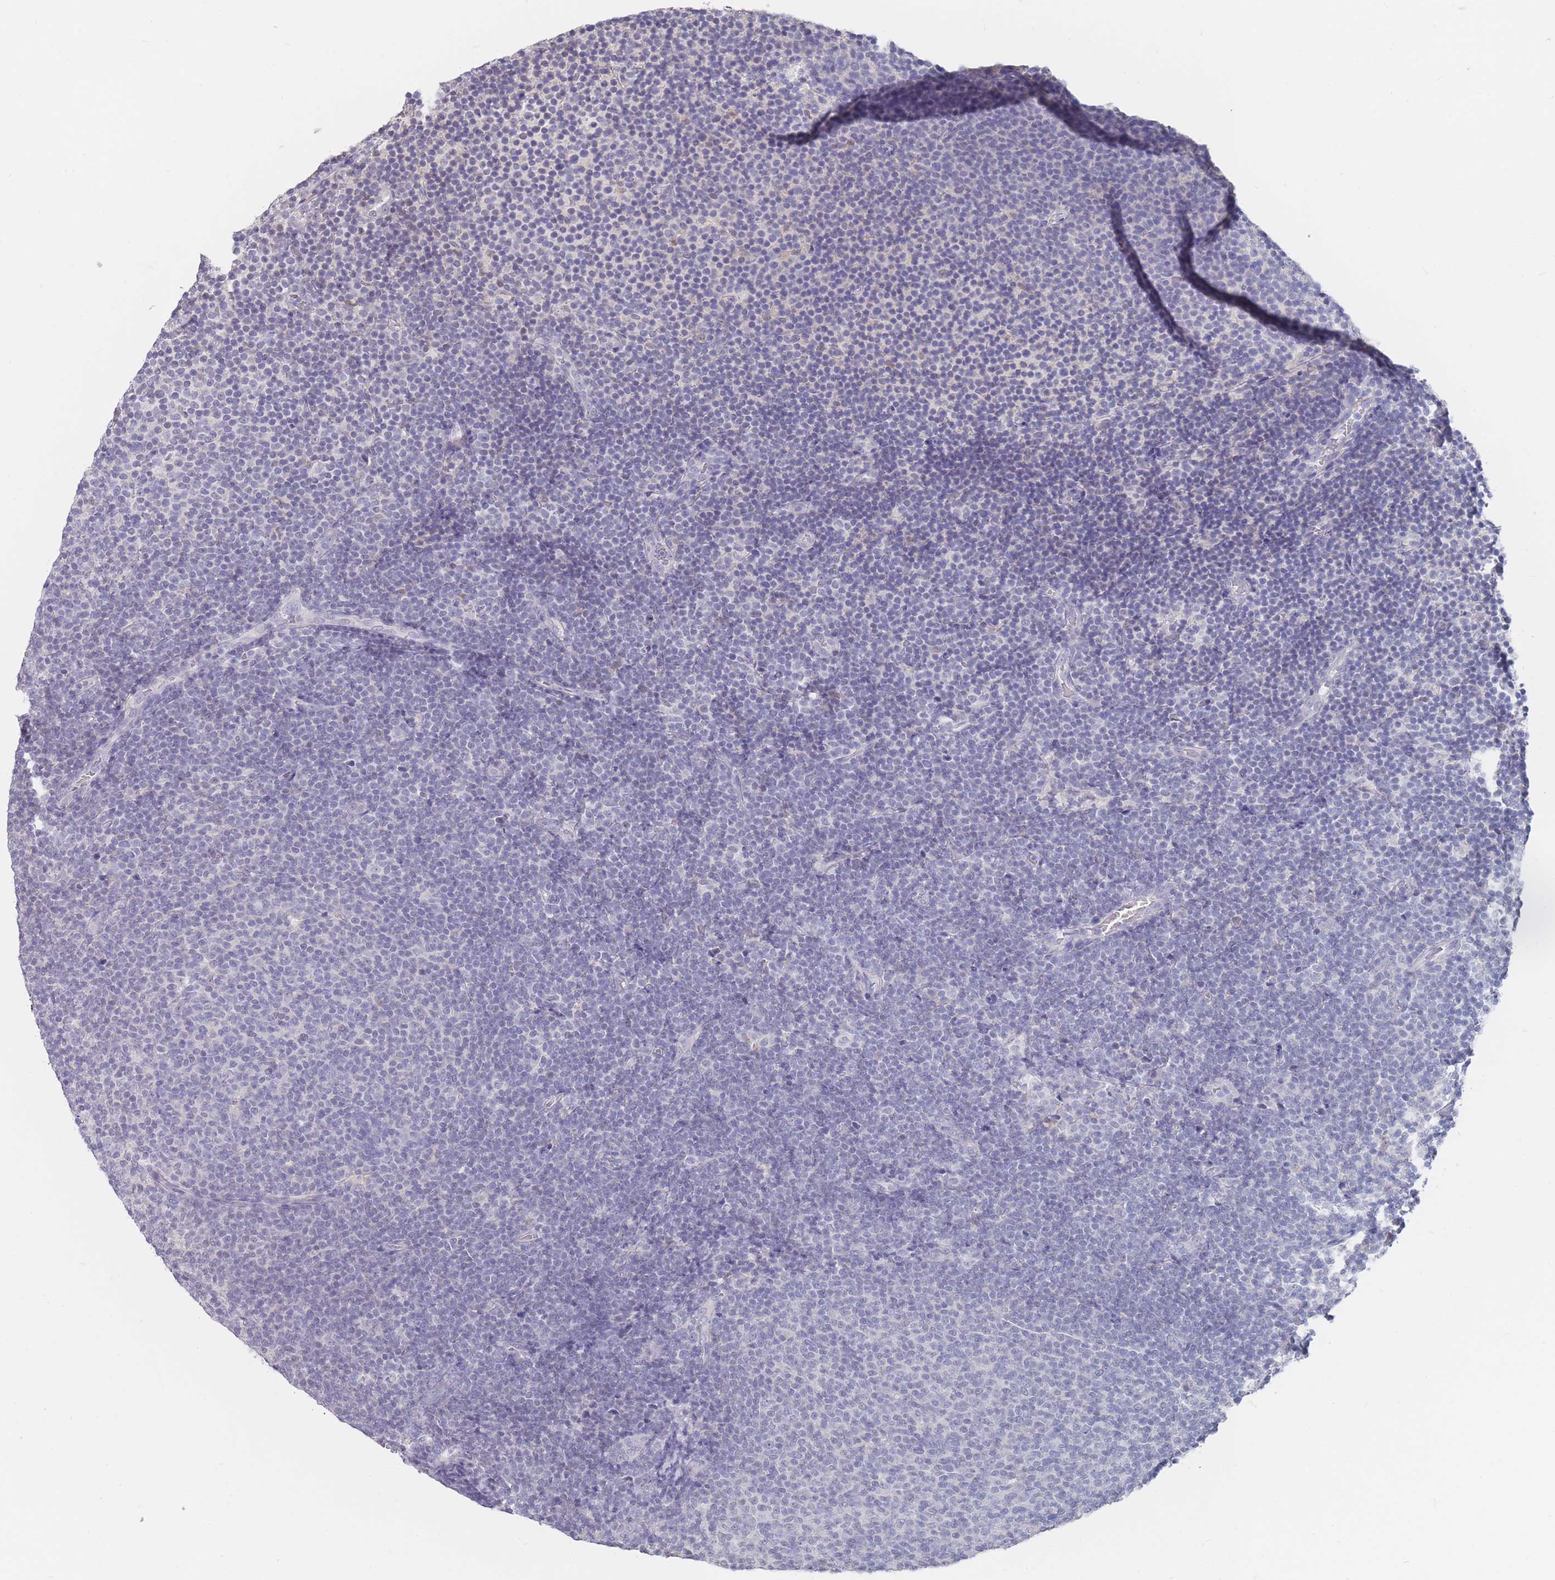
{"staining": {"intensity": "negative", "quantity": "none", "location": "none"}, "tissue": "lymphoma", "cell_type": "Tumor cells", "image_type": "cancer", "snomed": [{"axis": "morphology", "description": "Malignant lymphoma, non-Hodgkin's type, Low grade"}, {"axis": "topography", "description": "Lymph node"}], "caption": "Immunohistochemical staining of low-grade malignant lymphoma, non-Hodgkin's type demonstrates no significant positivity in tumor cells.", "gene": "CYP51A1", "patient": {"sex": "male", "age": 66}}